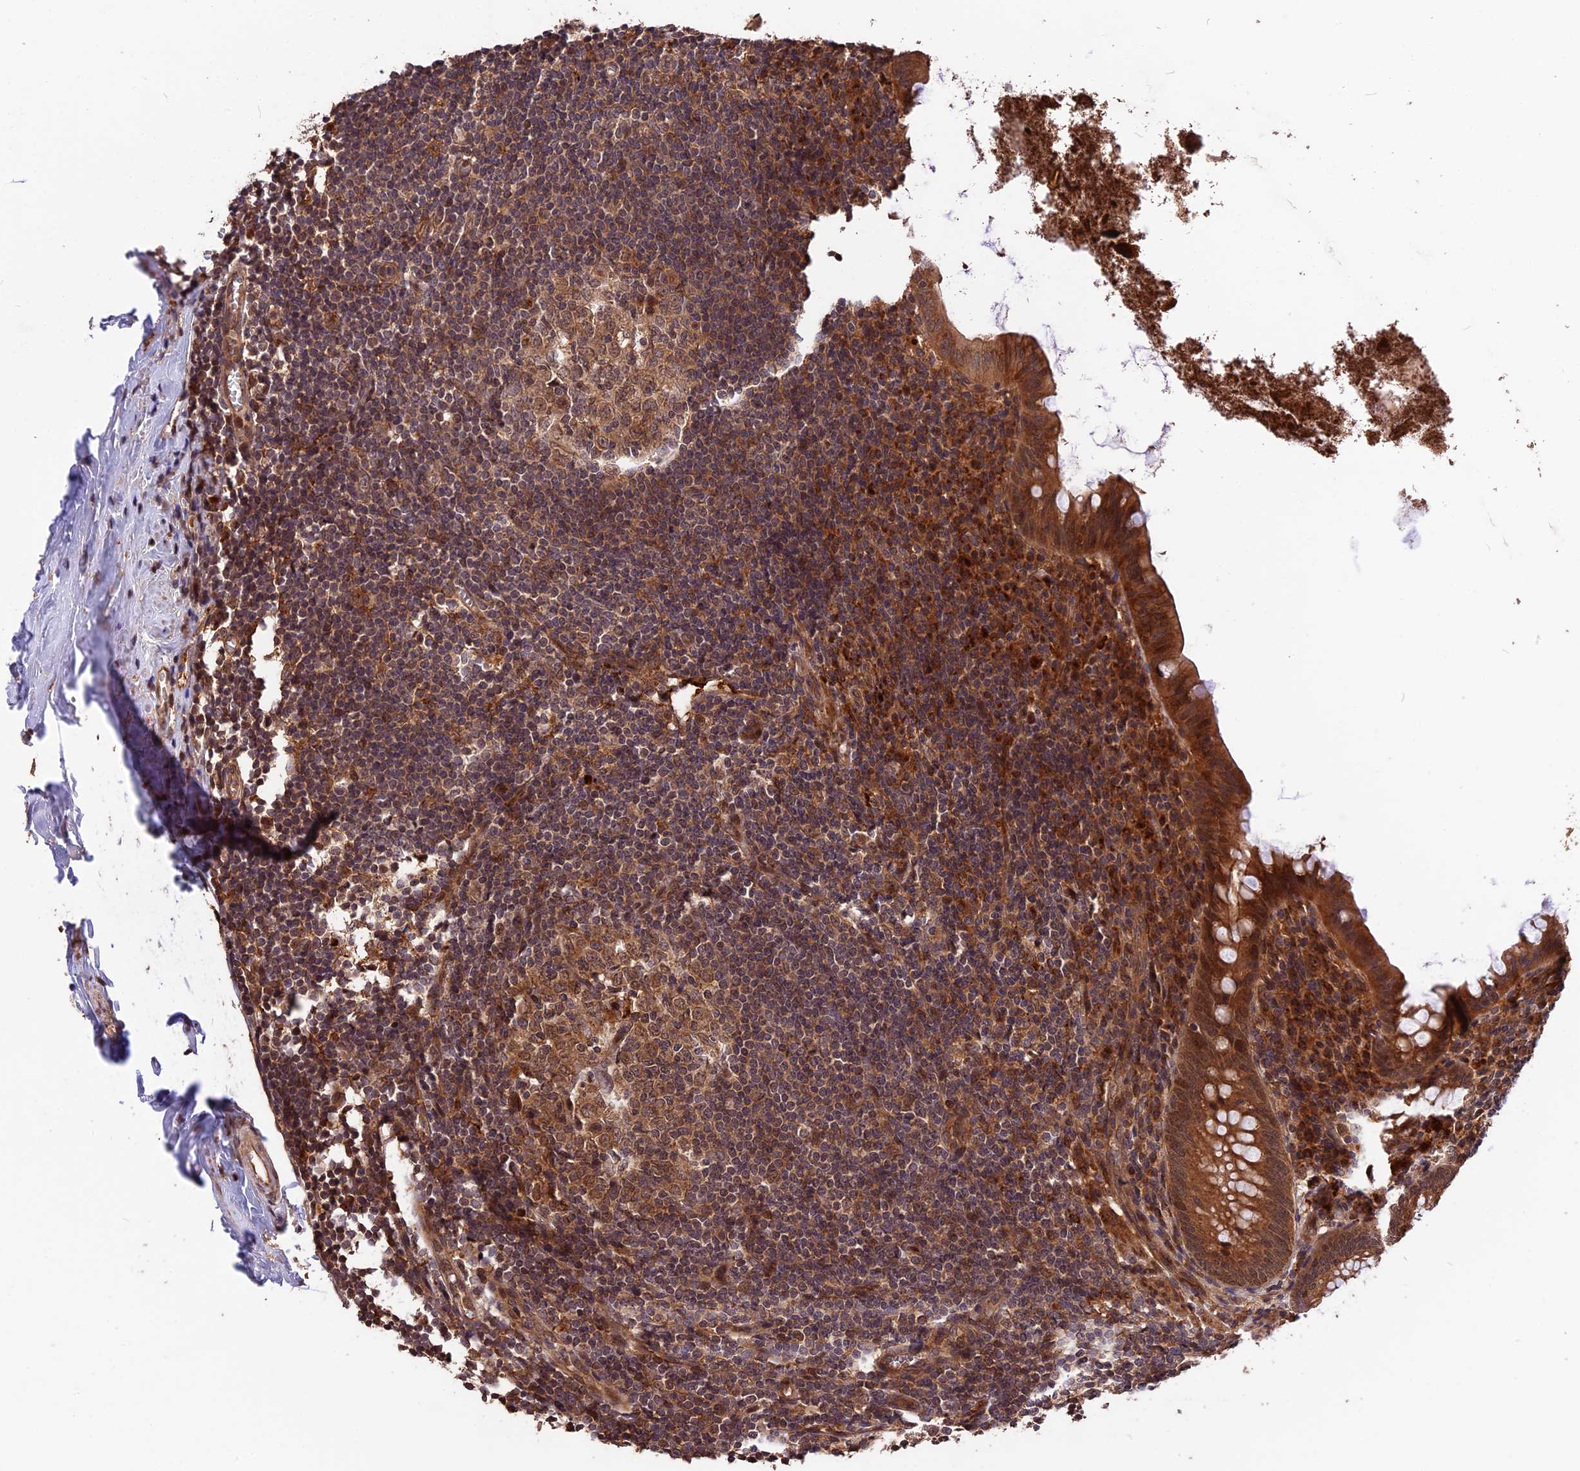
{"staining": {"intensity": "moderate", "quantity": ">75%", "location": "cytoplasmic/membranous,nuclear"}, "tissue": "appendix", "cell_type": "Glandular cells", "image_type": "normal", "snomed": [{"axis": "morphology", "description": "Normal tissue, NOS"}, {"axis": "topography", "description": "Appendix"}], "caption": "Benign appendix exhibits moderate cytoplasmic/membranous,nuclear positivity in approximately >75% of glandular cells, visualized by immunohistochemistry.", "gene": "ESCO1", "patient": {"sex": "female", "age": 51}}